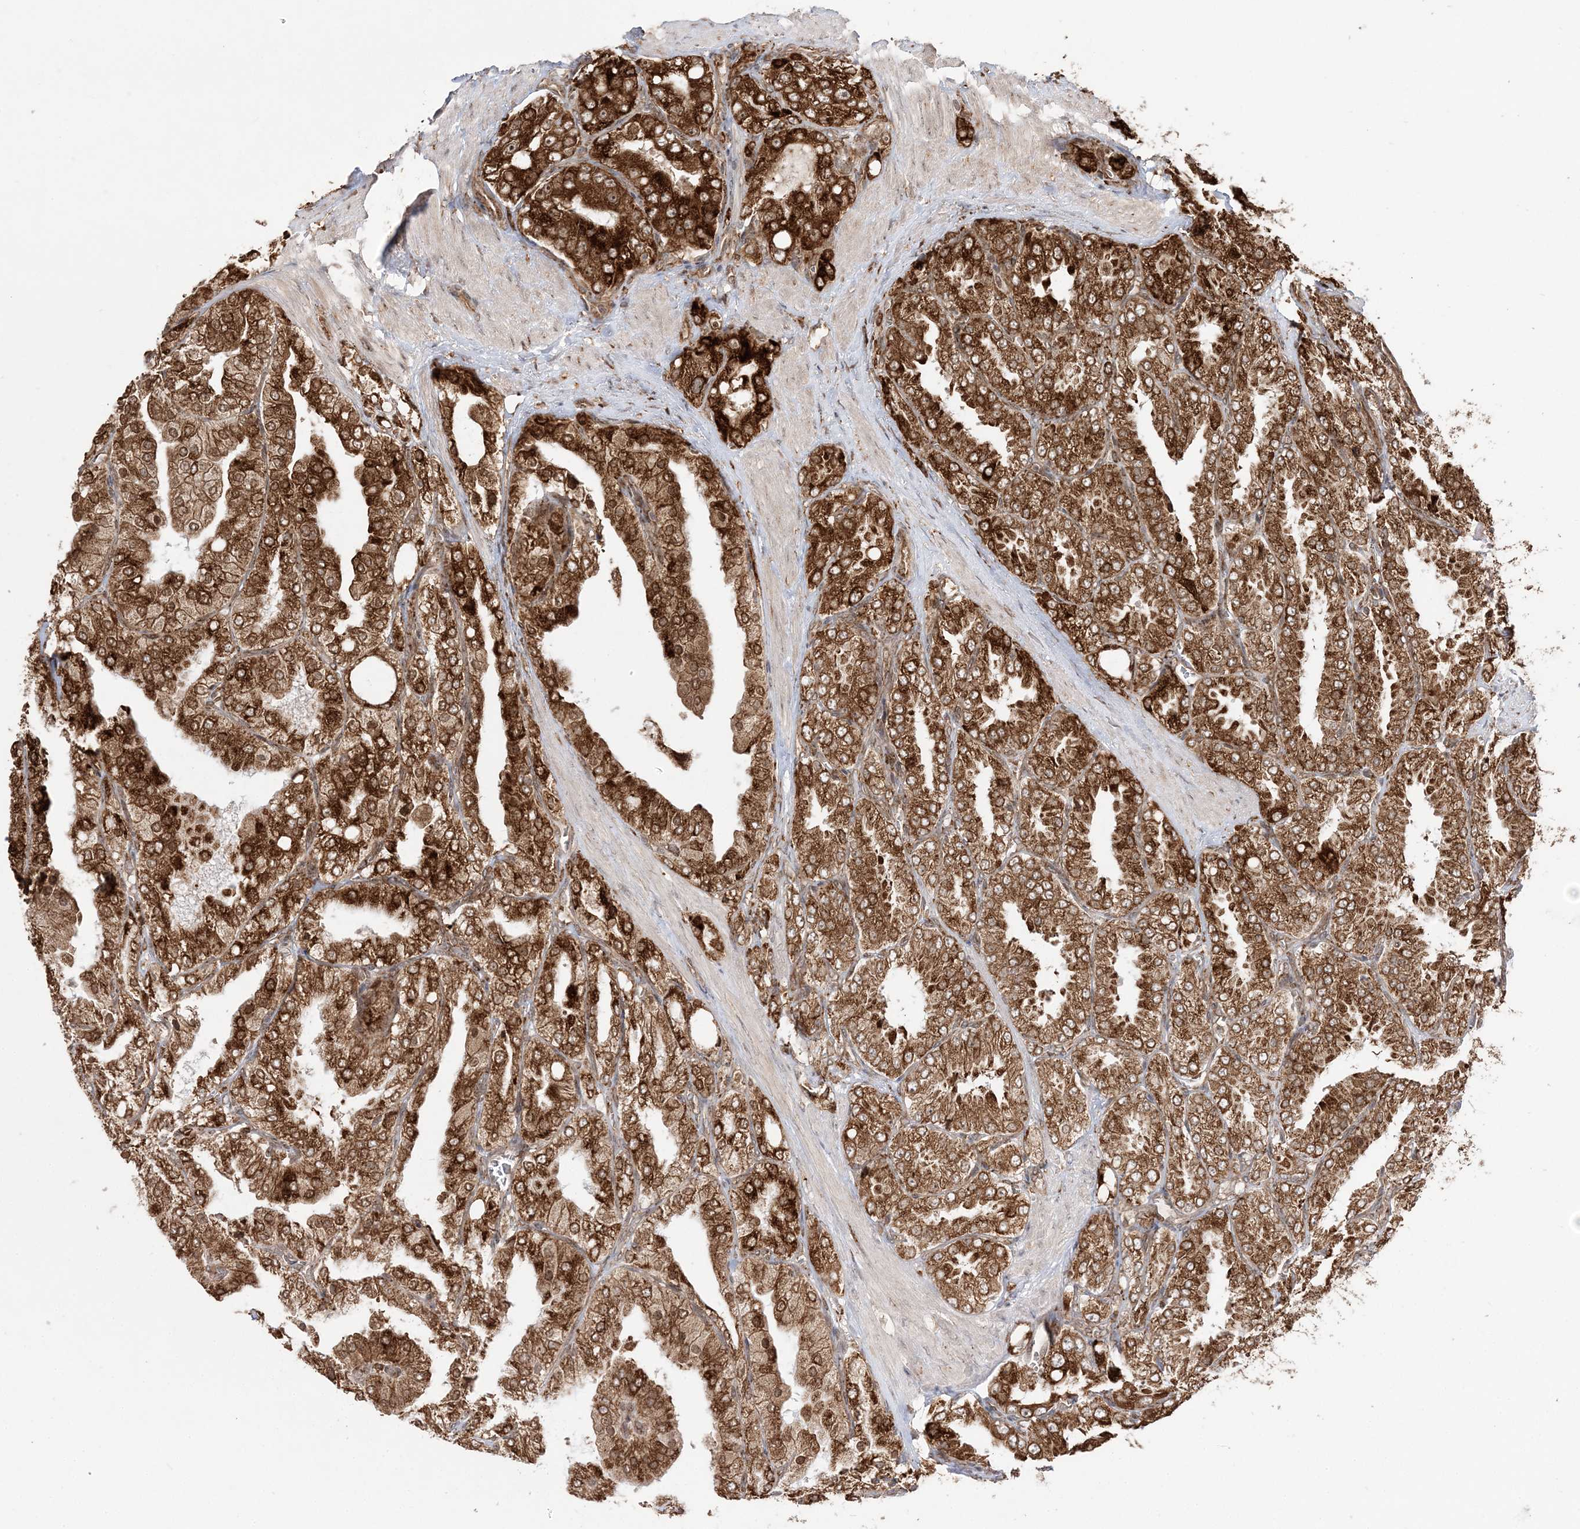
{"staining": {"intensity": "strong", "quantity": ">75%", "location": "cytoplasmic/membranous,nuclear"}, "tissue": "prostate cancer", "cell_type": "Tumor cells", "image_type": "cancer", "snomed": [{"axis": "morphology", "description": "Adenocarcinoma, High grade"}, {"axis": "topography", "description": "Prostate"}], "caption": "Protein staining displays strong cytoplasmic/membranous and nuclear expression in approximately >75% of tumor cells in prostate cancer.", "gene": "EPC2", "patient": {"sex": "male", "age": 50}}